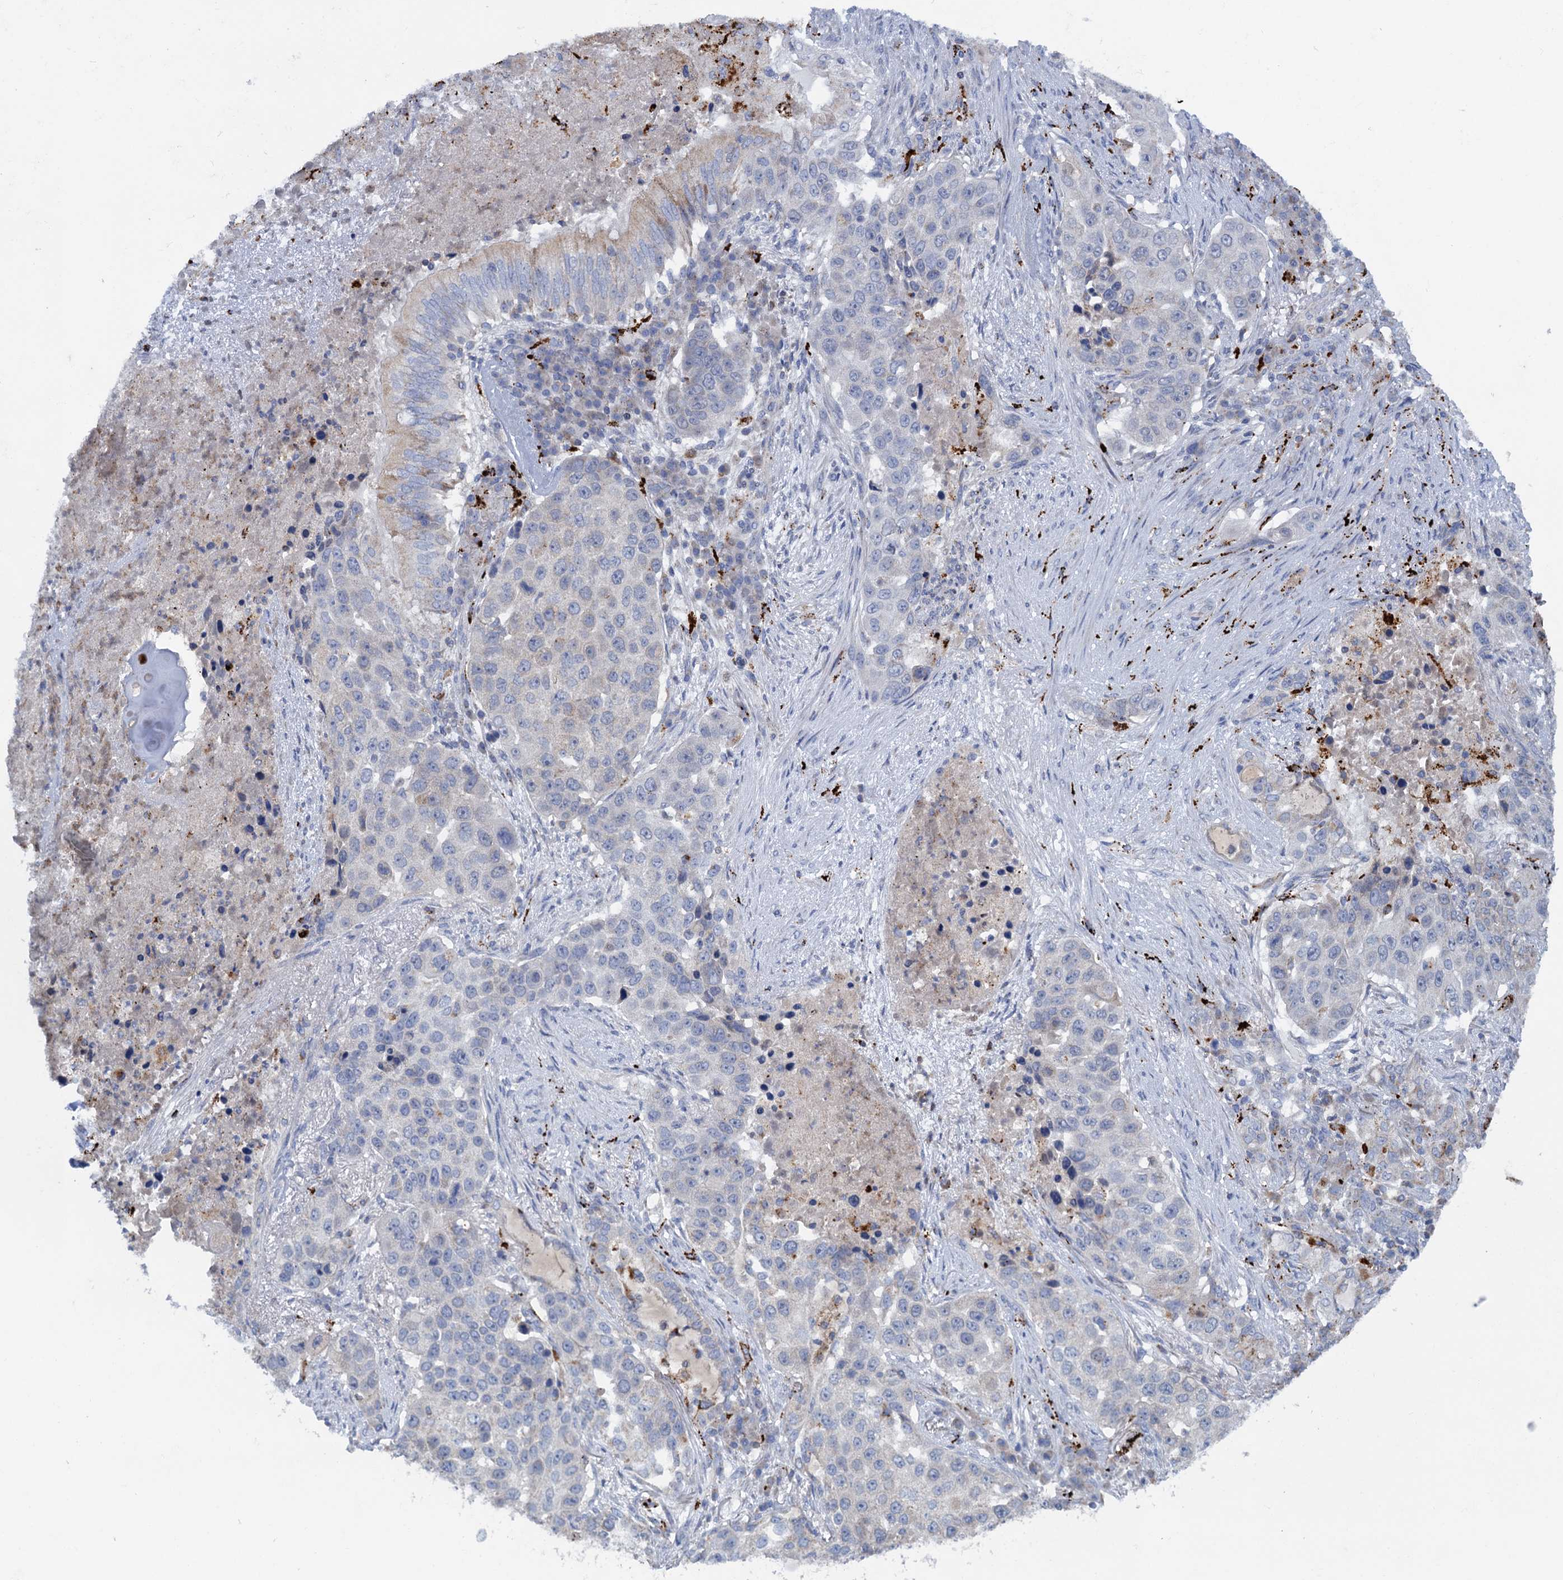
{"staining": {"intensity": "negative", "quantity": "none", "location": "none"}, "tissue": "lung cancer", "cell_type": "Tumor cells", "image_type": "cancer", "snomed": [{"axis": "morphology", "description": "Squamous cell carcinoma, NOS"}, {"axis": "topography", "description": "Lung"}], "caption": "This is an immunohistochemistry (IHC) photomicrograph of squamous cell carcinoma (lung). There is no staining in tumor cells.", "gene": "ANKS3", "patient": {"sex": "female", "age": 63}}